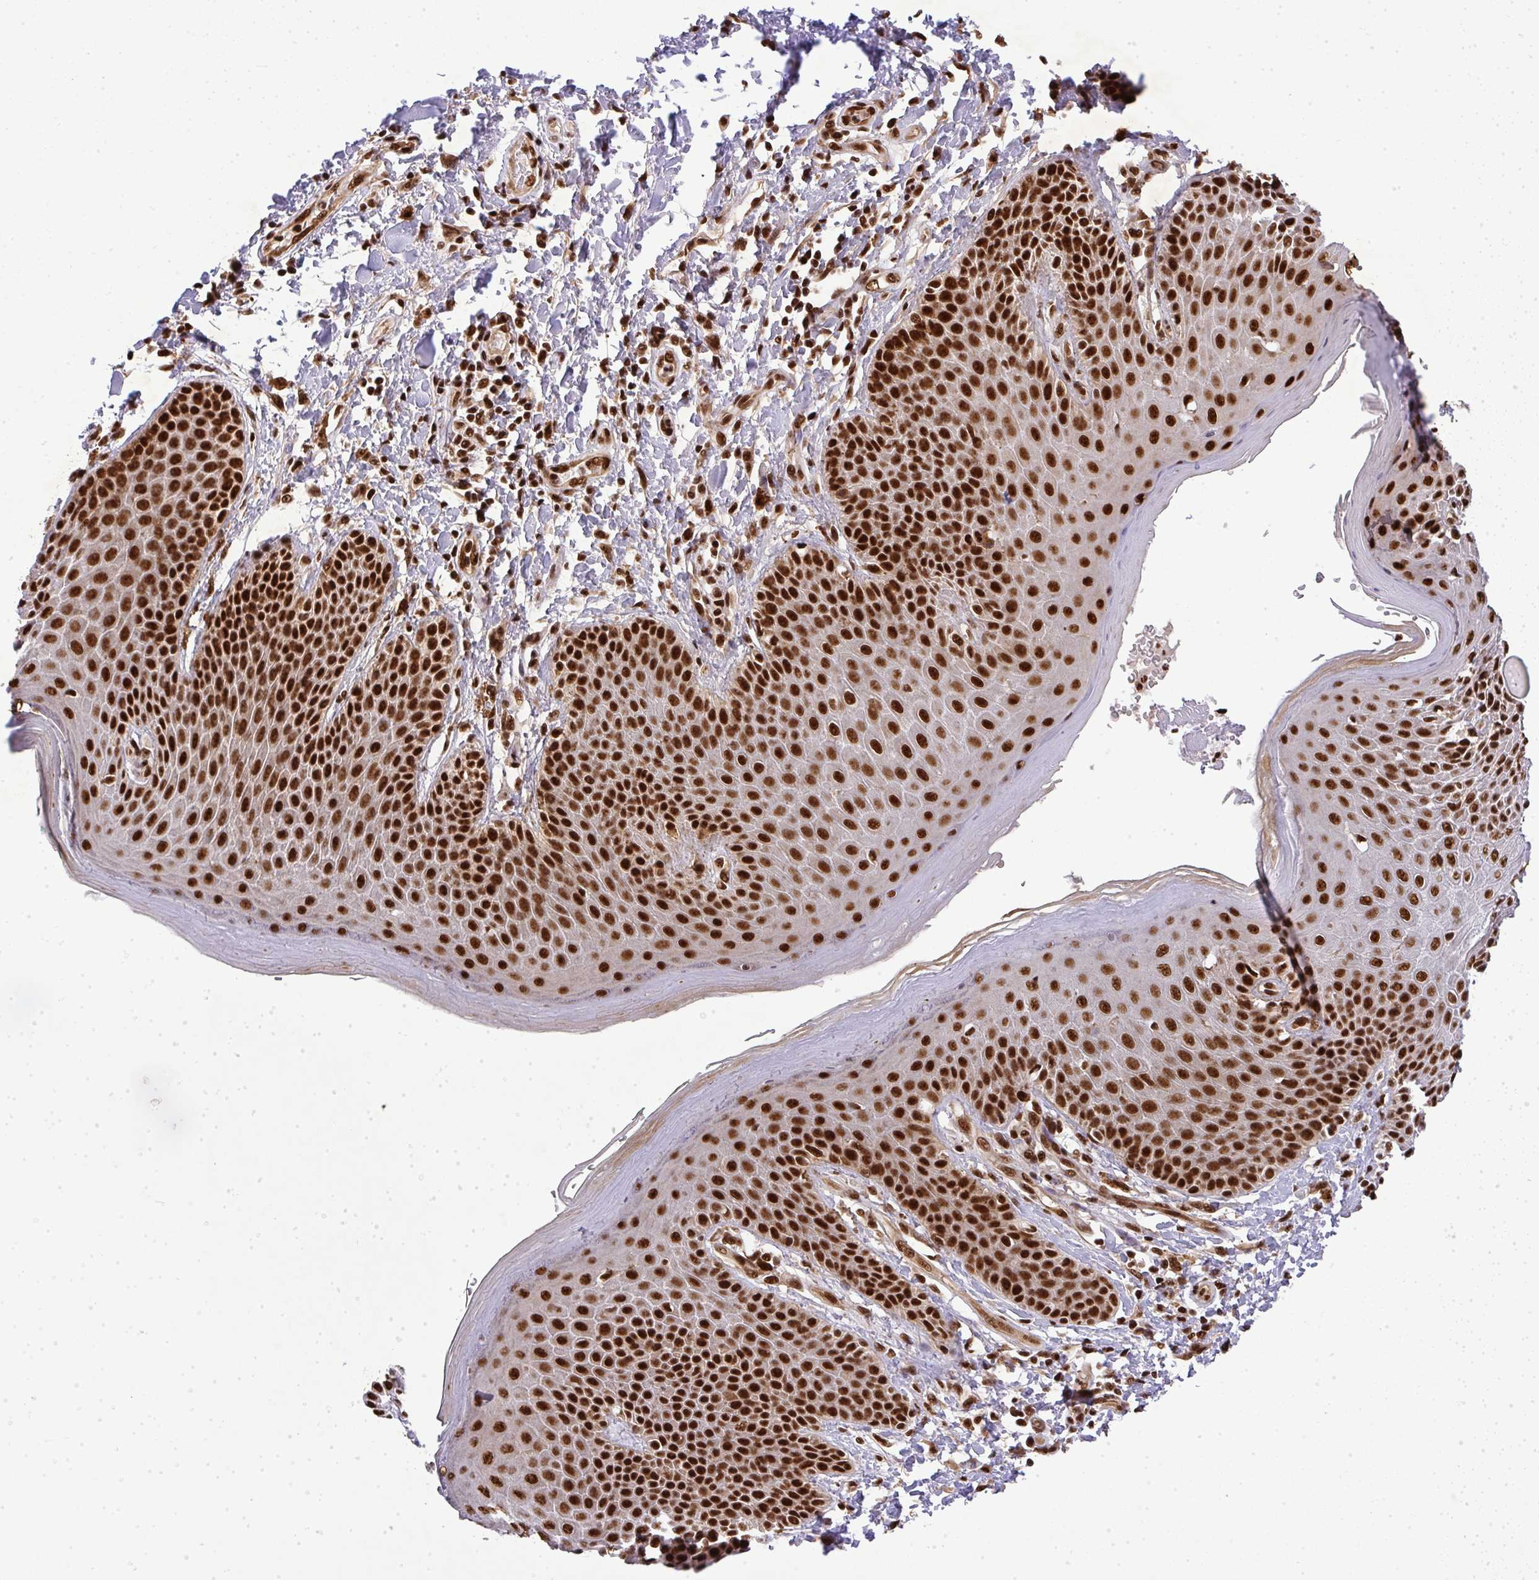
{"staining": {"intensity": "strong", "quantity": ">75%", "location": "nuclear"}, "tissue": "skin", "cell_type": "Epidermal cells", "image_type": "normal", "snomed": [{"axis": "morphology", "description": "Normal tissue, NOS"}, {"axis": "topography", "description": "Peripheral nerve tissue"}], "caption": "Immunohistochemical staining of benign skin demonstrates high levels of strong nuclear expression in about >75% of epidermal cells. (DAB IHC, brown staining for protein, blue staining for nuclei).", "gene": "U2AF1L4", "patient": {"sex": "male", "age": 51}}